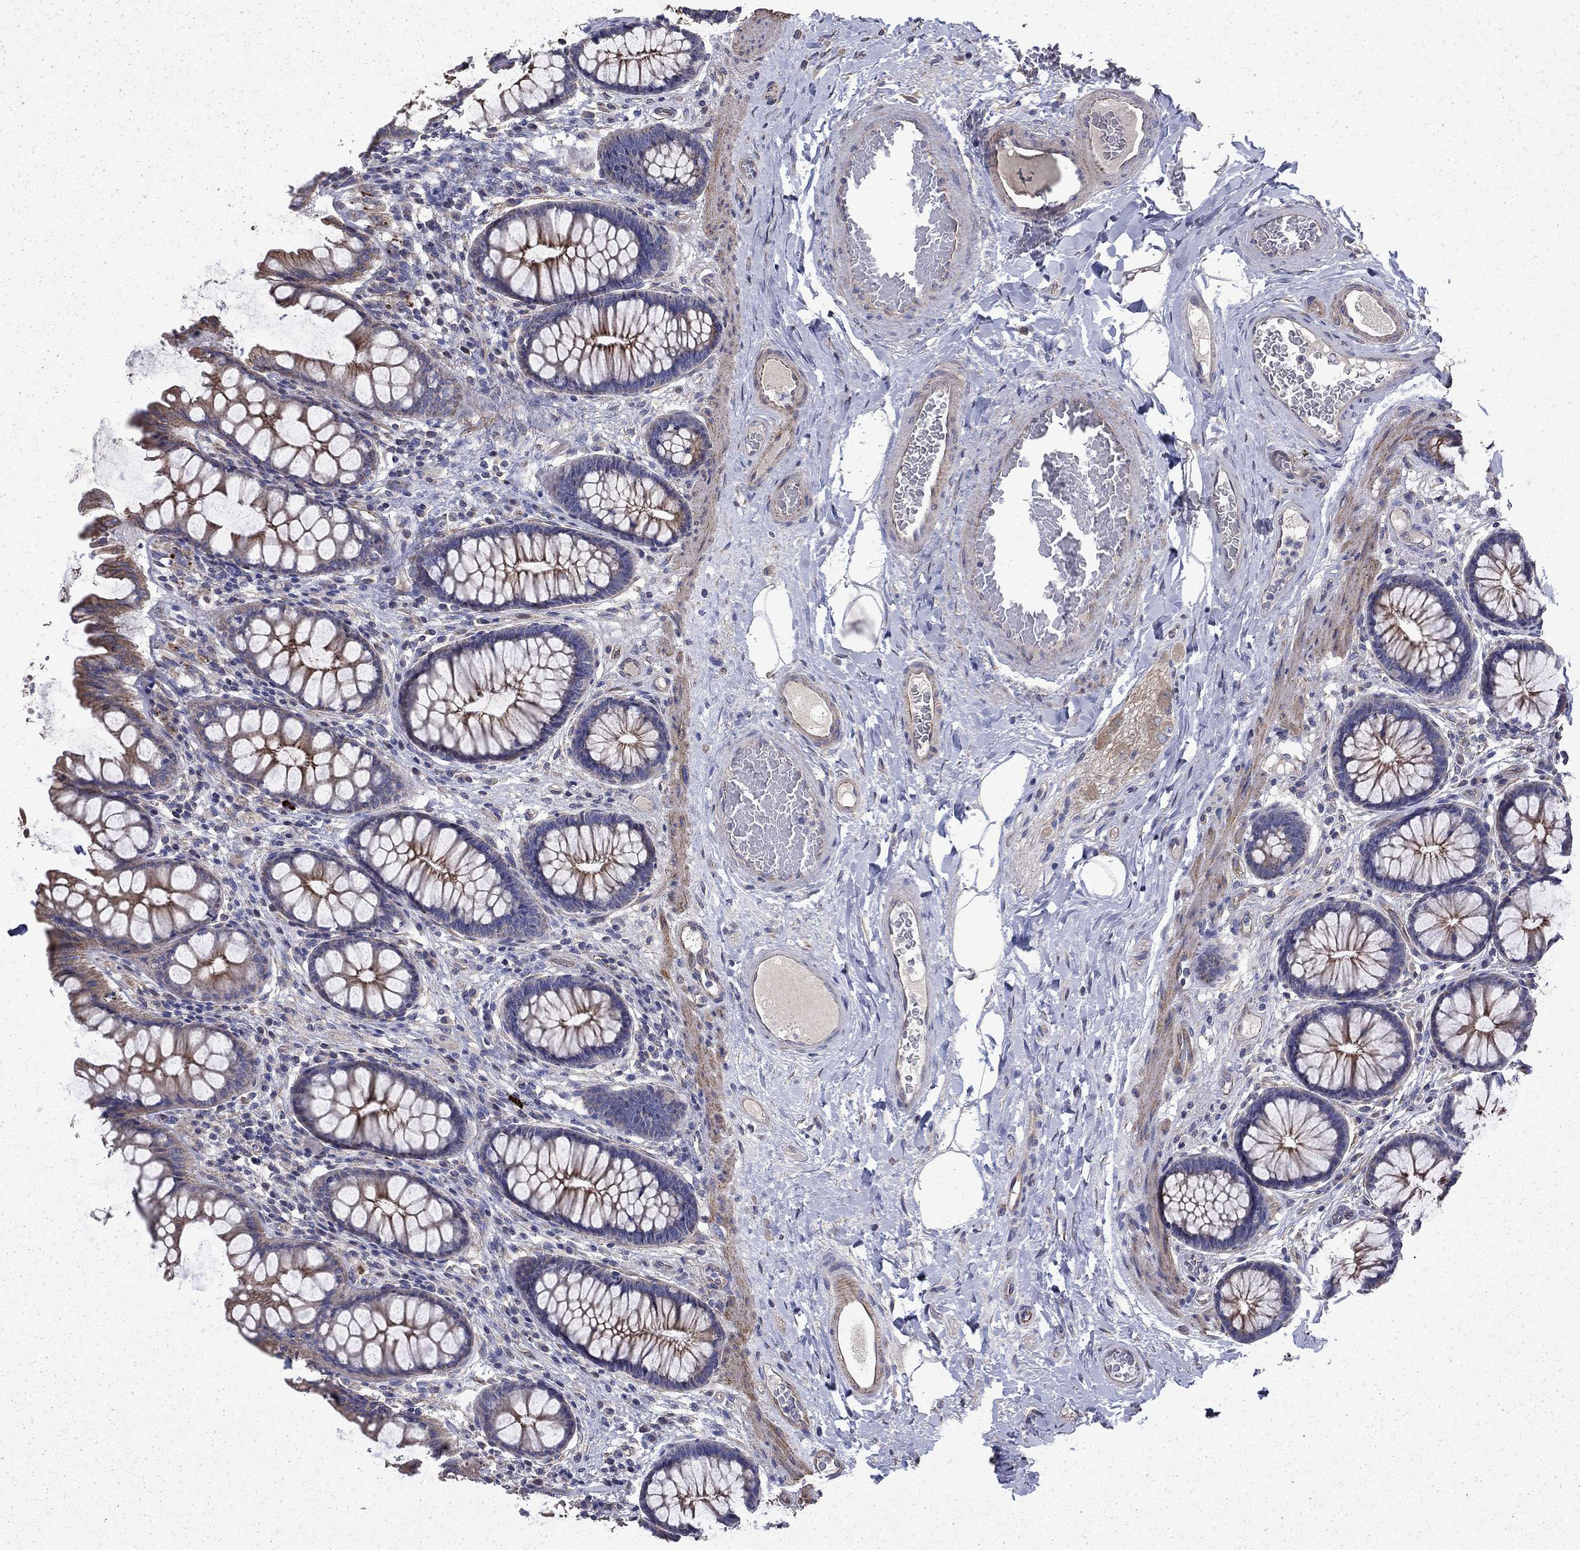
{"staining": {"intensity": "weak", "quantity": "25%-75%", "location": "cytoplasmic/membranous"}, "tissue": "colon", "cell_type": "Endothelial cells", "image_type": "normal", "snomed": [{"axis": "morphology", "description": "Normal tissue, NOS"}, {"axis": "topography", "description": "Colon"}], "caption": "IHC photomicrograph of unremarkable colon: colon stained using immunohistochemistry (IHC) reveals low levels of weak protein expression localized specifically in the cytoplasmic/membranous of endothelial cells, appearing as a cytoplasmic/membranous brown color.", "gene": "DTNA", "patient": {"sex": "female", "age": 65}}